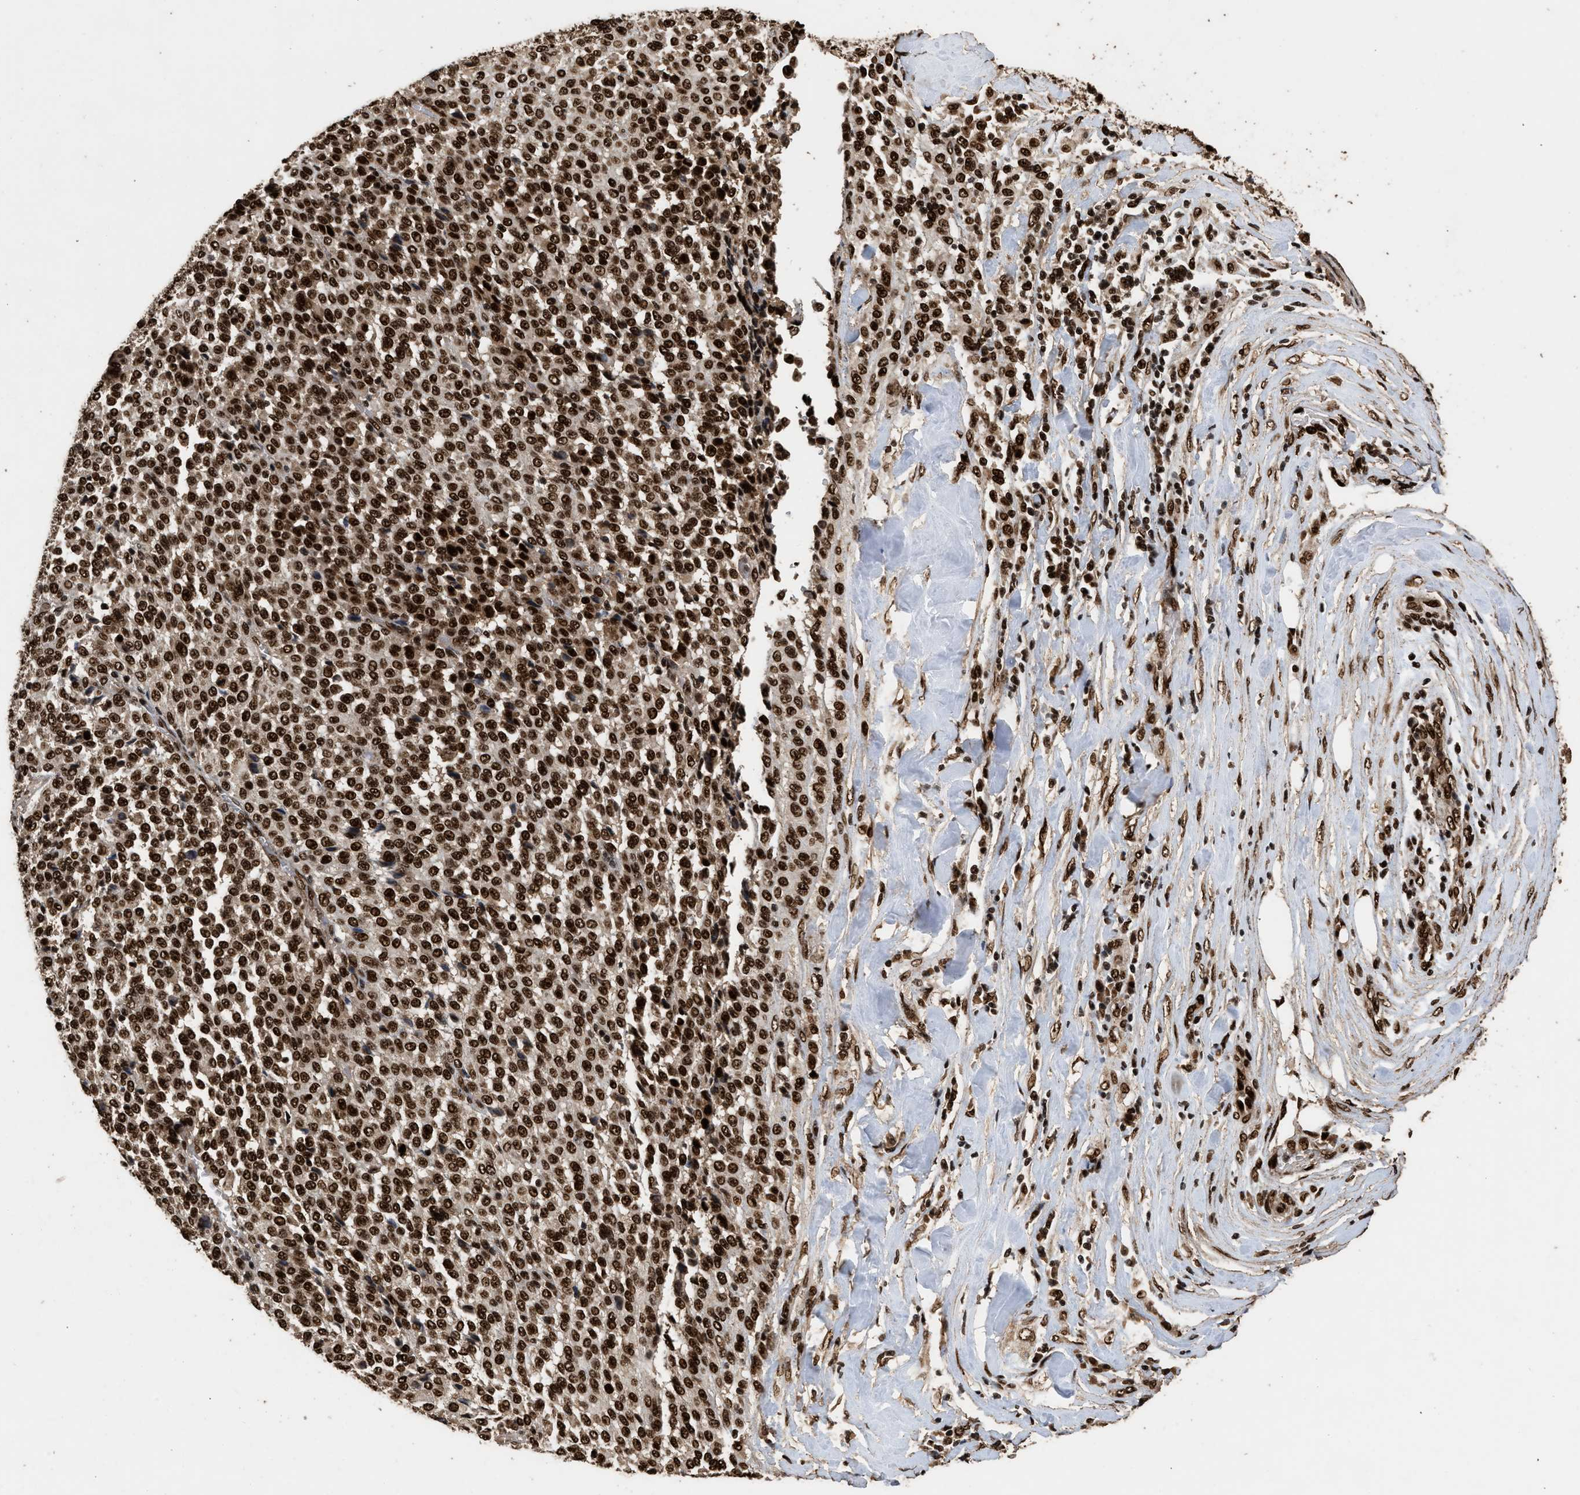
{"staining": {"intensity": "strong", "quantity": ">75%", "location": "nuclear"}, "tissue": "melanoma", "cell_type": "Tumor cells", "image_type": "cancer", "snomed": [{"axis": "morphology", "description": "Malignant melanoma, Metastatic site"}, {"axis": "topography", "description": "Pancreas"}], "caption": "Protein expression analysis of human melanoma reveals strong nuclear expression in approximately >75% of tumor cells.", "gene": "PPP4R3B", "patient": {"sex": "female", "age": 30}}